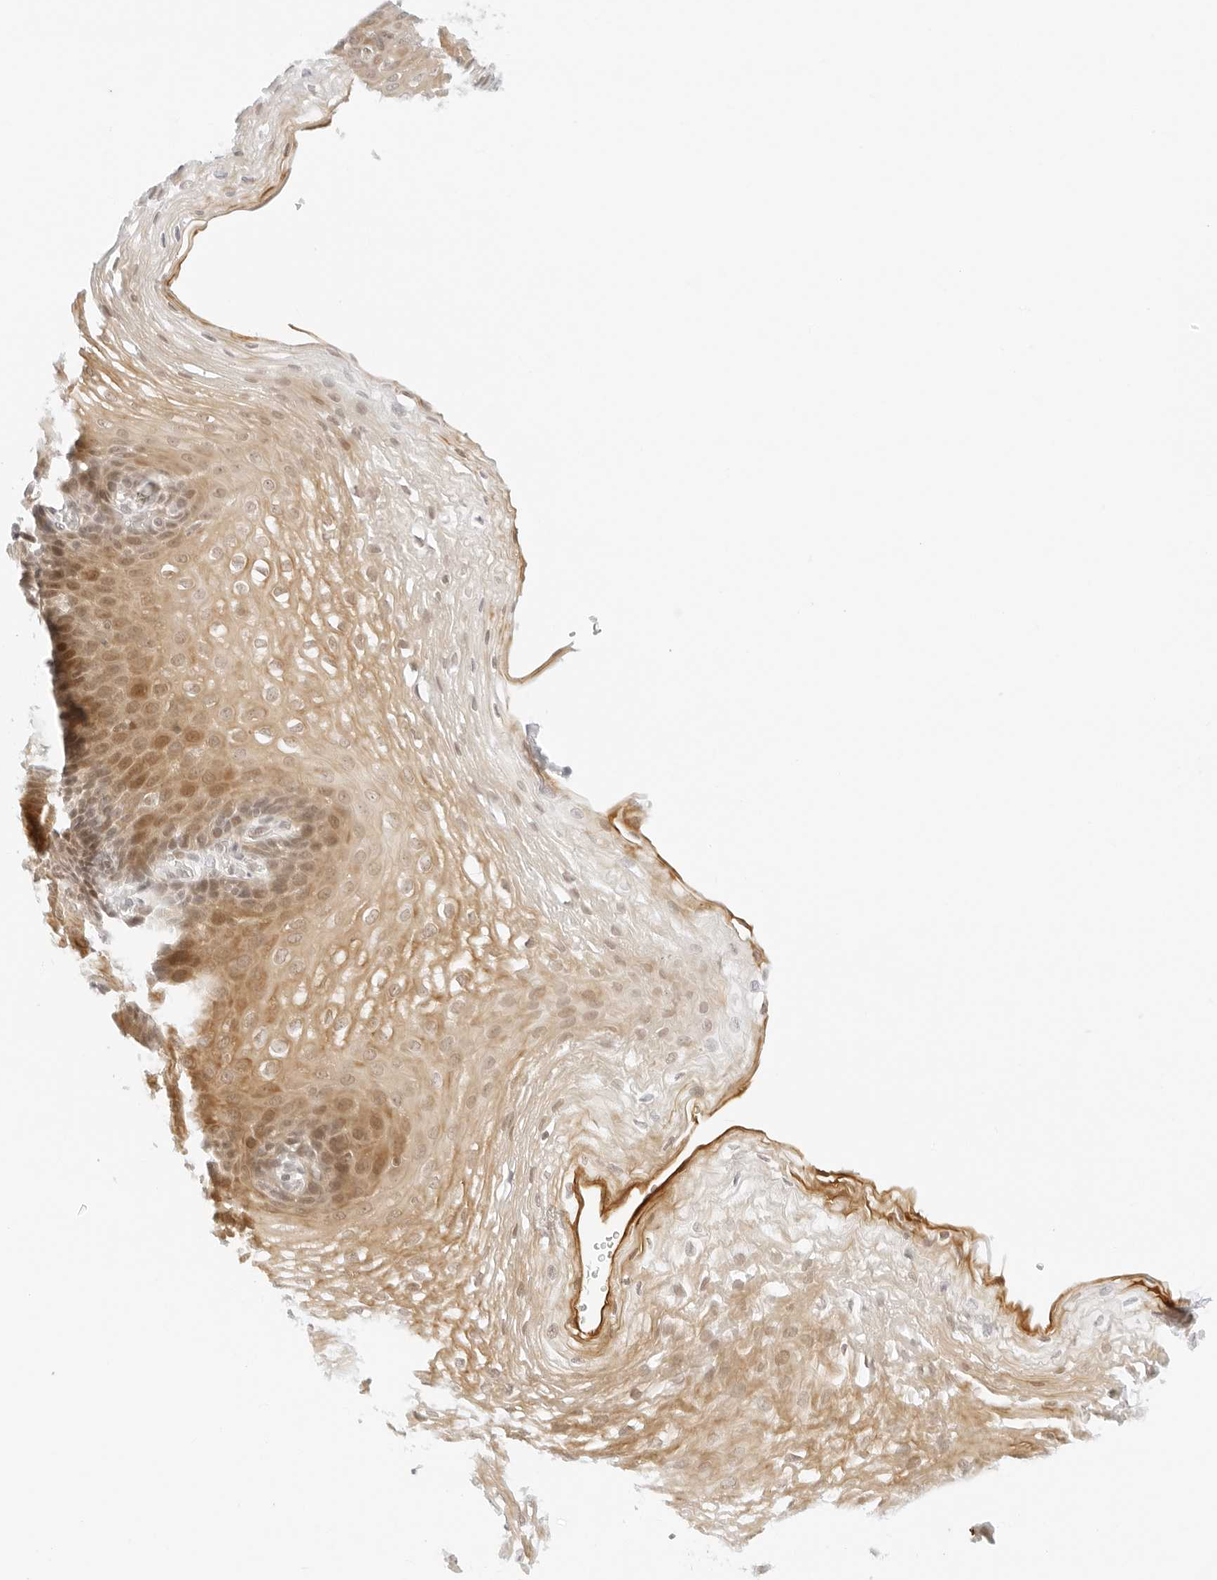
{"staining": {"intensity": "moderate", "quantity": ">75%", "location": "cytoplasmic/membranous,nuclear"}, "tissue": "esophagus", "cell_type": "Squamous epithelial cells", "image_type": "normal", "snomed": [{"axis": "morphology", "description": "Normal tissue, NOS"}, {"axis": "topography", "description": "Esophagus"}], "caption": "Esophagus stained for a protein (brown) reveals moderate cytoplasmic/membranous,nuclear positive expression in about >75% of squamous epithelial cells.", "gene": "POLR3C", "patient": {"sex": "female", "age": 66}}